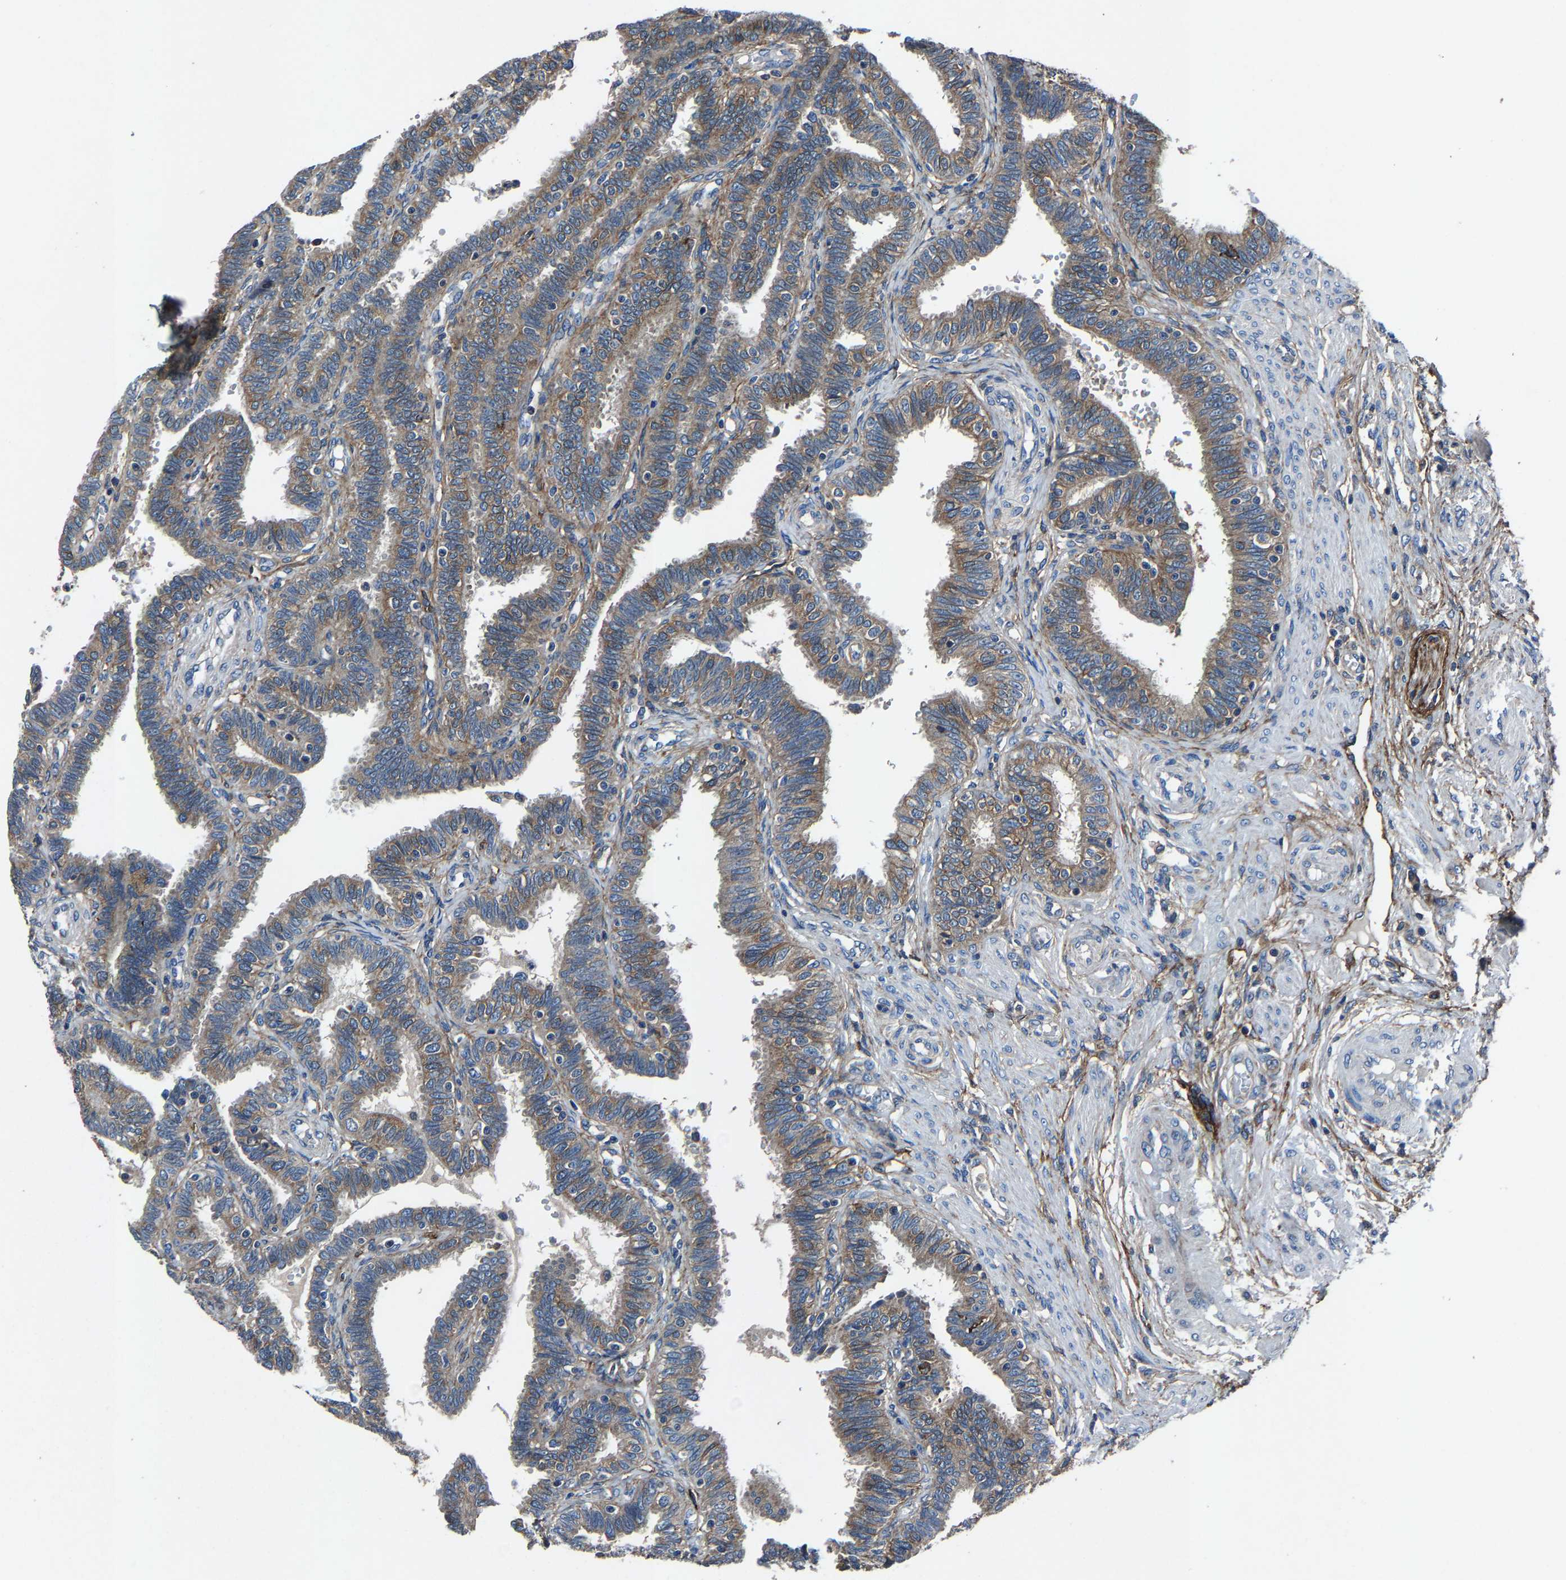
{"staining": {"intensity": "moderate", "quantity": ">75%", "location": "cytoplasmic/membranous"}, "tissue": "fallopian tube", "cell_type": "Glandular cells", "image_type": "normal", "snomed": [{"axis": "morphology", "description": "Normal tissue, NOS"}, {"axis": "topography", "description": "Fallopian tube"}, {"axis": "topography", "description": "Placenta"}], "caption": "Immunohistochemical staining of normal human fallopian tube displays medium levels of moderate cytoplasmic/membranous staining in approximately >75% of glandular cells. The staining was performed using DAB to visualize the protein expression in brown, while the nuclei were stained in blue with hematoxylin (Magnification: 20x).", "gene": "KIAA1958", "patient": {"sex": "female", "age": 34}}